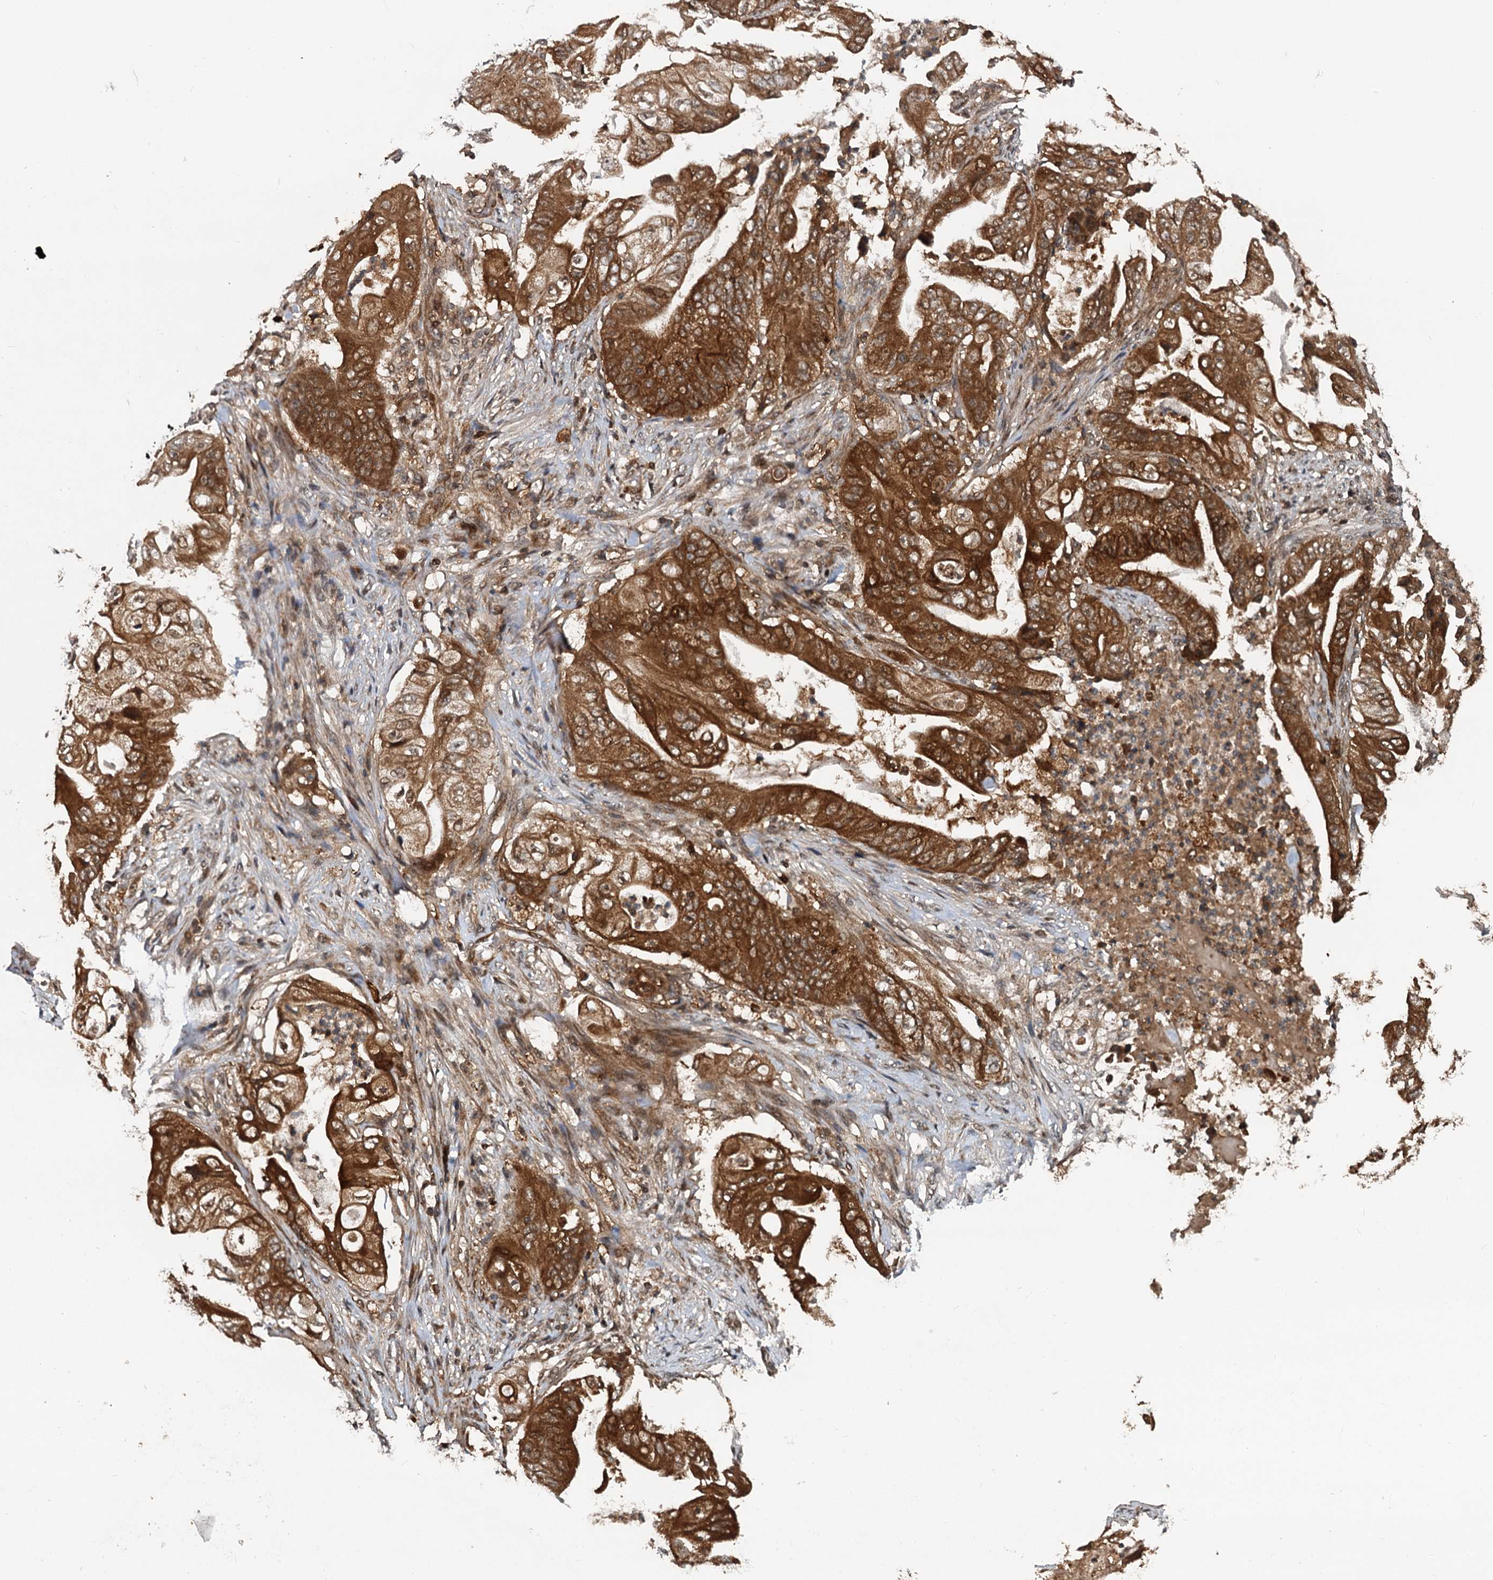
{"staining": {"intensity": "strong", "quantity": ">75%", "location": "cytoplasmic/membranous"}, "tissue": "stomach cancer", "cell_type": "Tumor cells", "image_type": "cancer", "snomed": [{"axis": "morphology", "description": "Adenocarcinoma, NOS"}, {"axis": "topography", "description": "Stomach"}], "caption": "The micrograph demonstrates a brown stain indicating the presence of a protein in the cytoplasmic/membranous of tumor cells in stomach cancer.", "gene": "STUB1", "patient": {"sex": "female", "age": 73}}